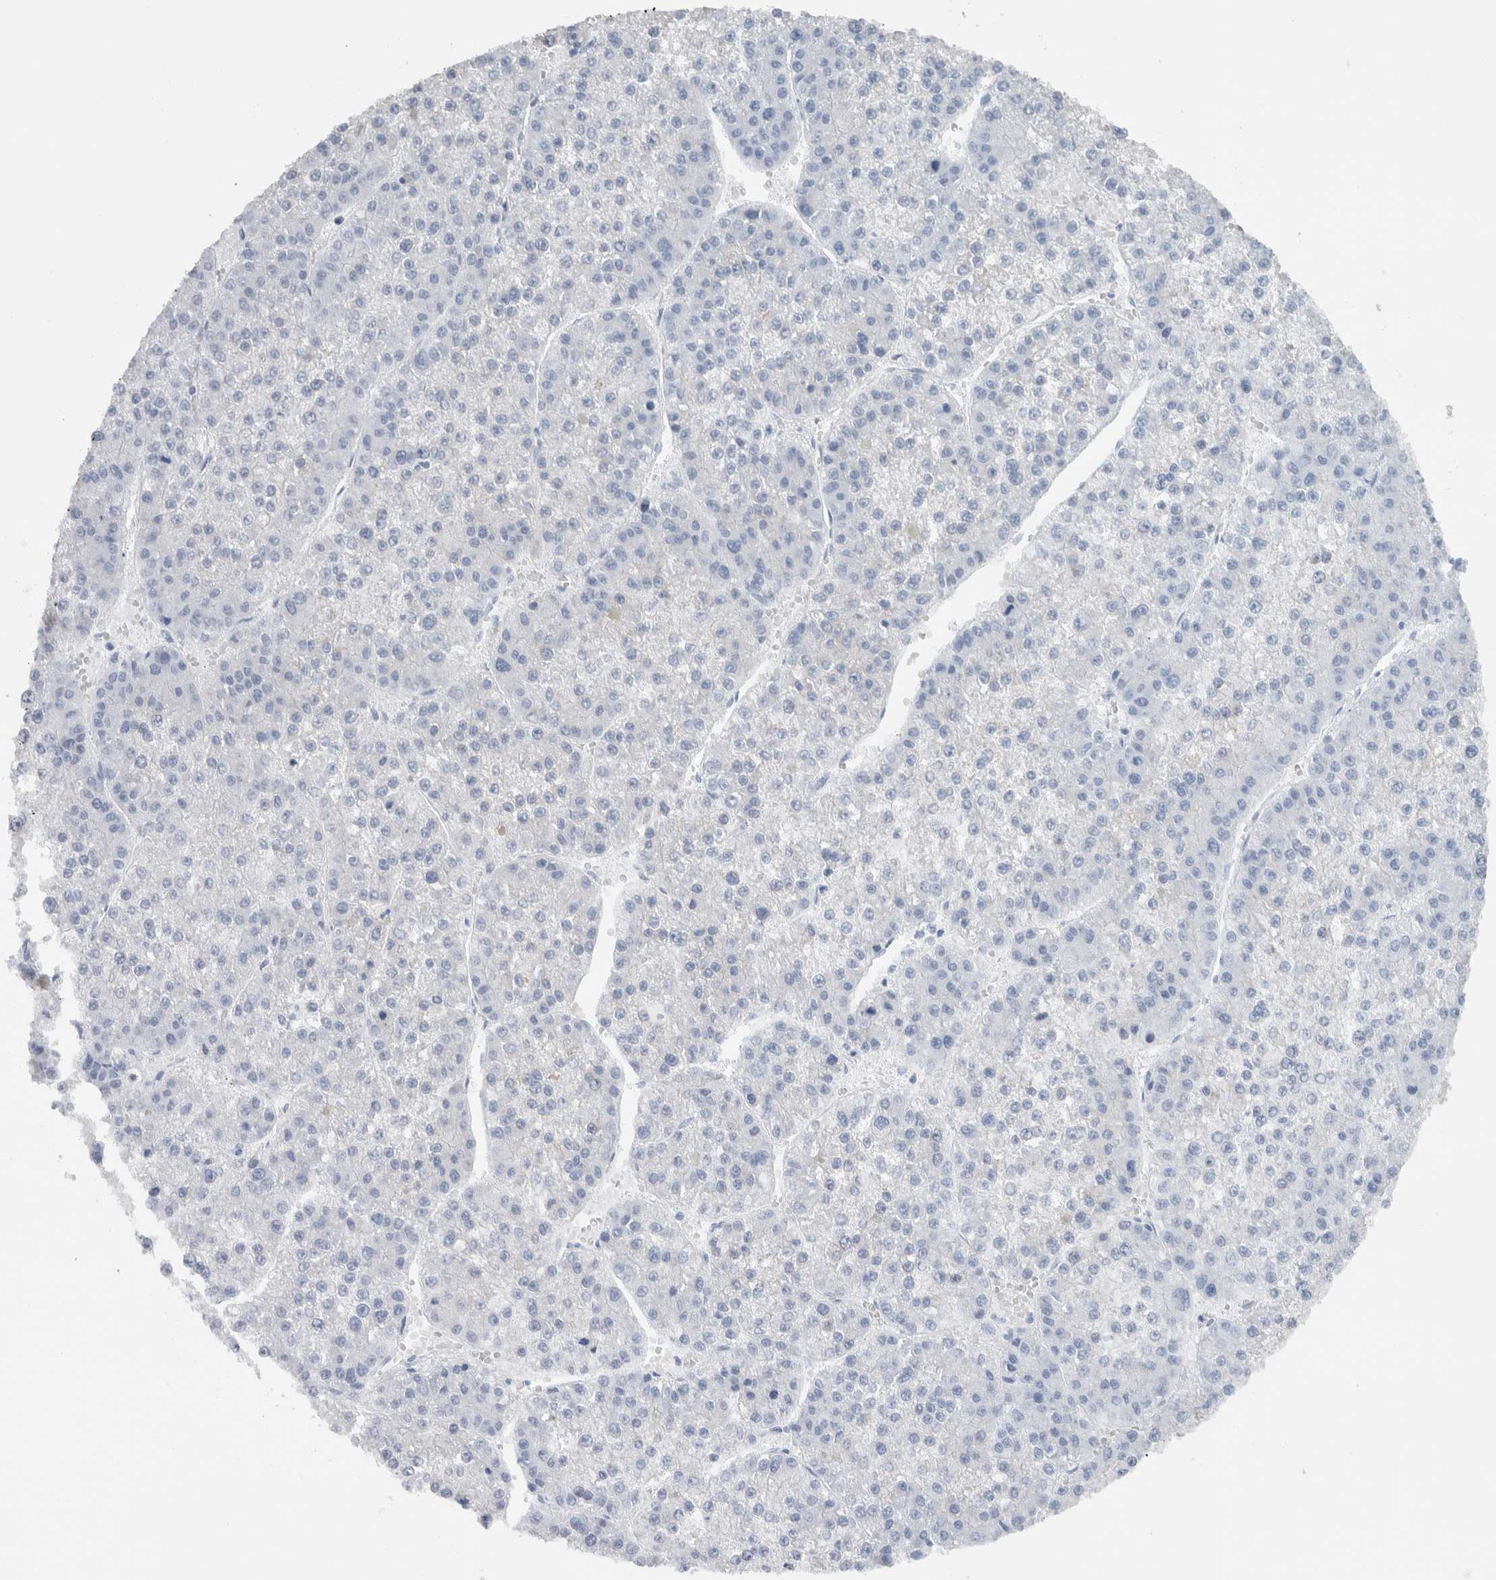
{"staining": {"intensity": "negative", "quantity": "none", "location": "none"}, "tissue": "liver cancer", "cell_type": "Tumor cells", "image_type": "cancer", "snomed": [{"axis": "morphology", "description": "Carcinoma, Hepatocellular, NOS"}, {"axis": "topography", "description": "Liver"}], "caption": "Tumor cells are negative for protein expression in human liver cancer. The staining is performed using DAB brown chromogen with nuclei counter-stained in using hematoxylin.", "gene": "NEFM", "patient": {"sex": "female", "age": 73}}